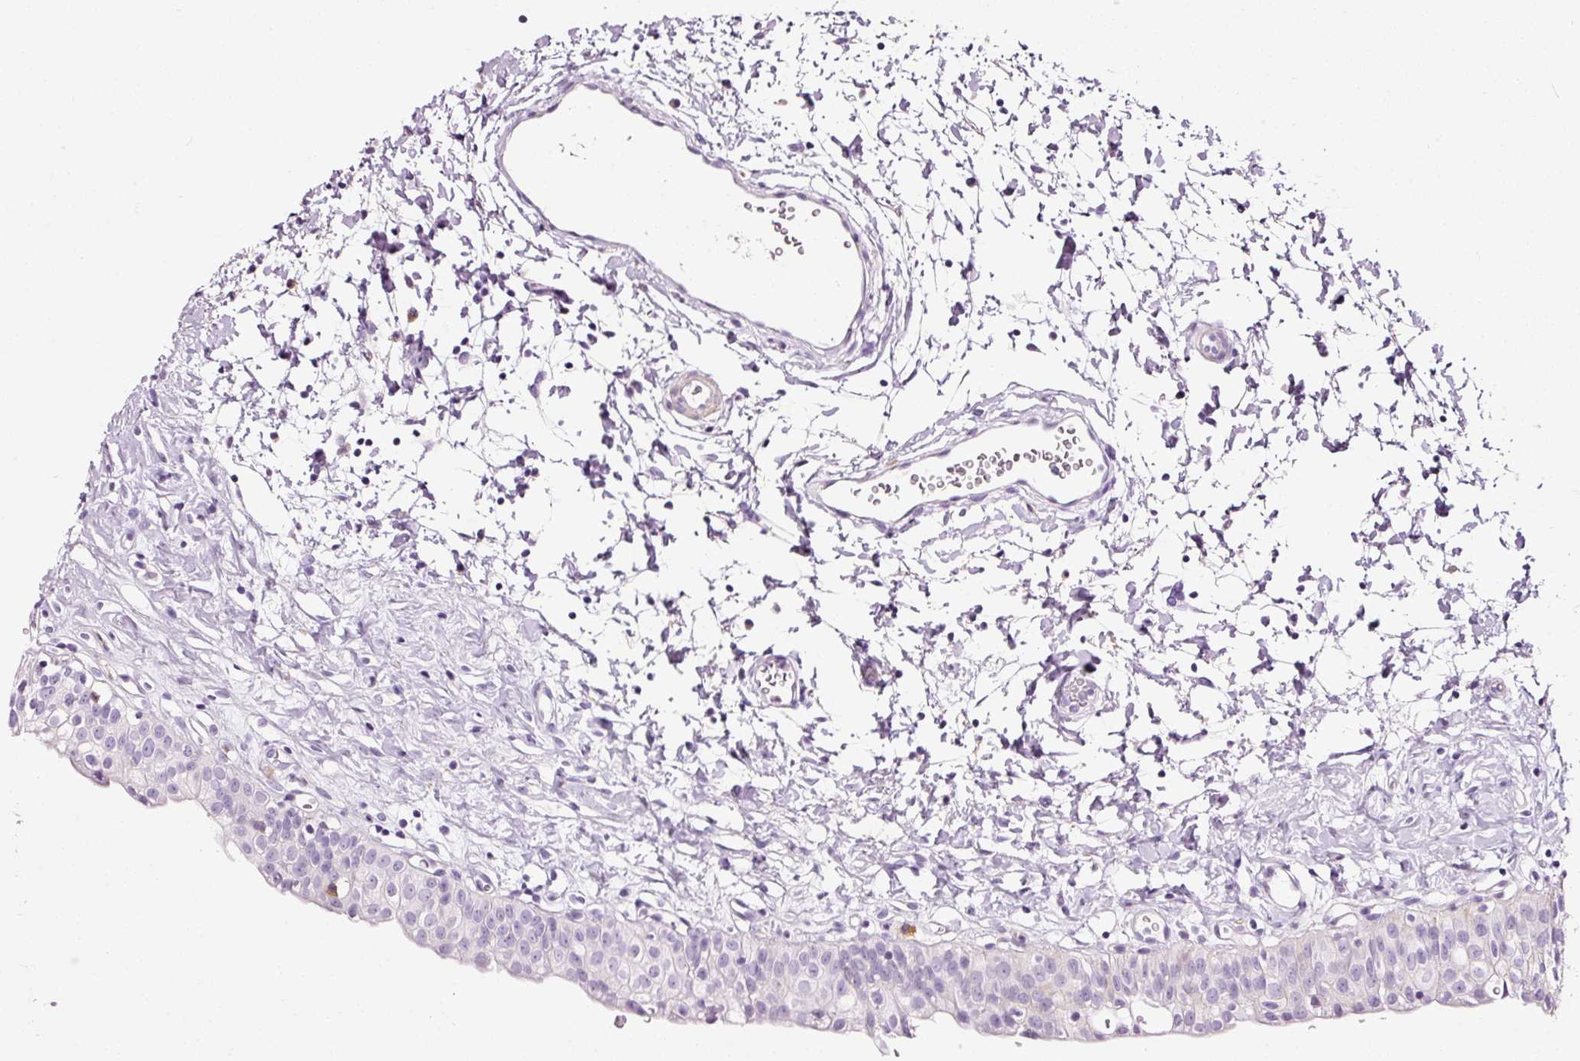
{"staining": {"intensity": "moderate", "quantity": "<25%", "location": "cytoplasmic/membranous"}, "tissue": "urinary bladder", "cell_type": "Urothelial cells", "image_type": "normal", "snomed": [{"axis": "morphology", "description": "Normal tissue, NOS"}, {"axis": "topography", "description": "Urinary bladder"}], "caption": "This image reveals immunohistochemistry (IHC) staining of unremarkable human urinary bladder, with low moderate cytoplasmic/membranous positivity in approximately <25% of urothelial cells.", "gene": "CYB561A3", "patient": {"sex": "male", "age": 51}}